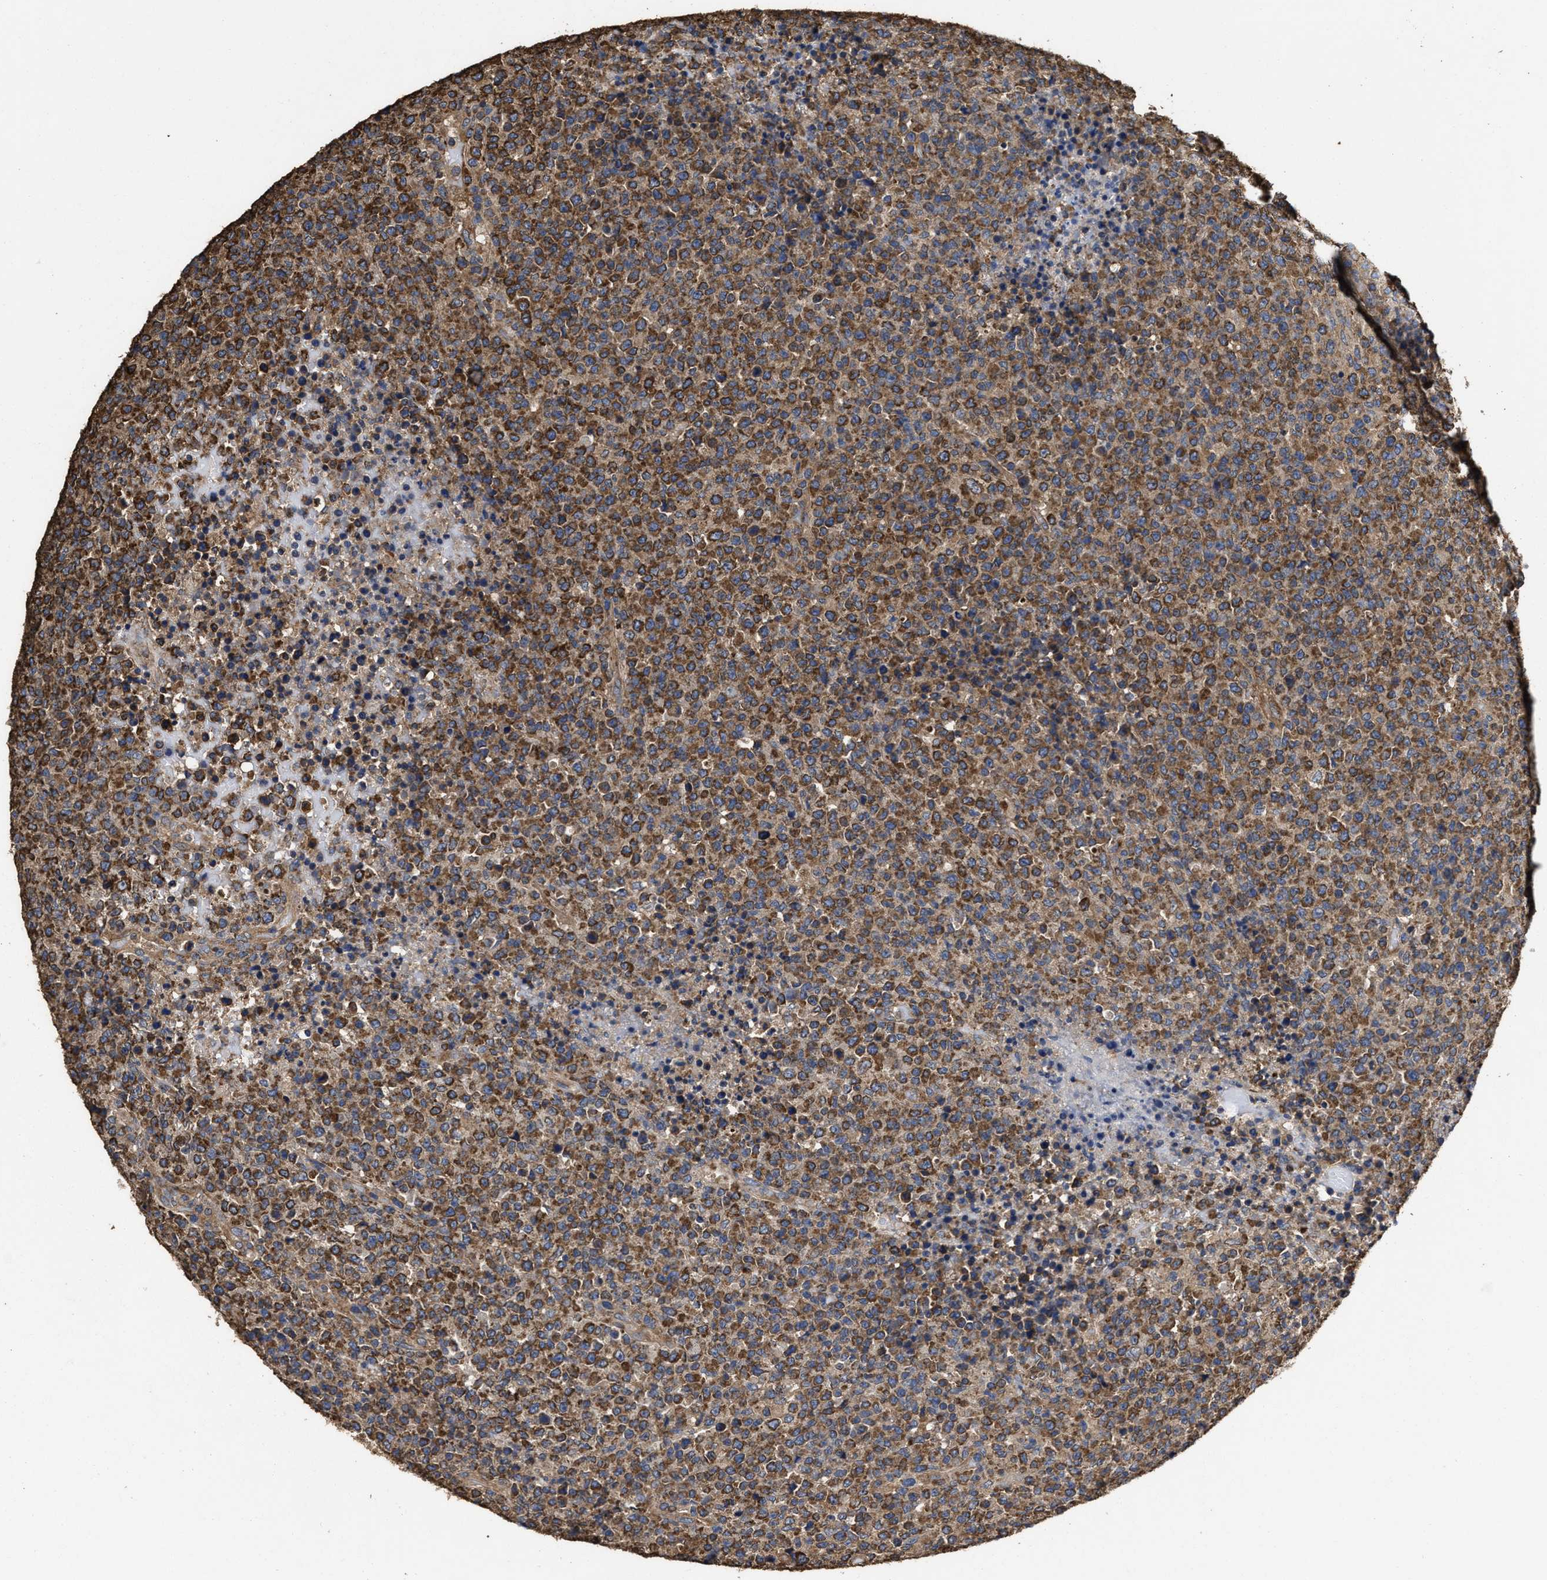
{"staining": {"intensity": "moderate", "quantity": ">75%", "location": "cytoplasmic/membranous"}, "tissue": "lymphoma", "cell_type": "Tumor cells", "image_type": "cancer", "snomed": [{"axis": "morphology", "description": "Malignant lymphoma, non-Hodgkin's type, High grade"}, {"axis": "topography", "description": "Lymph node"}], "caption": "A brown stain labels moderate cytoplasmic/membranous staining of a protein in human high-grade malignant lymphoma, non-Hodgkin's type tumor cells. The staining was performed using DAB (3,3'-diaminobenzidine) to visualize the protein expression in brown, while the nuclei were stained in blue with hematoxylin (Magnification: 20x).", "gene": "SFXN4", "patient": {"sex": "male", "age": 13}}